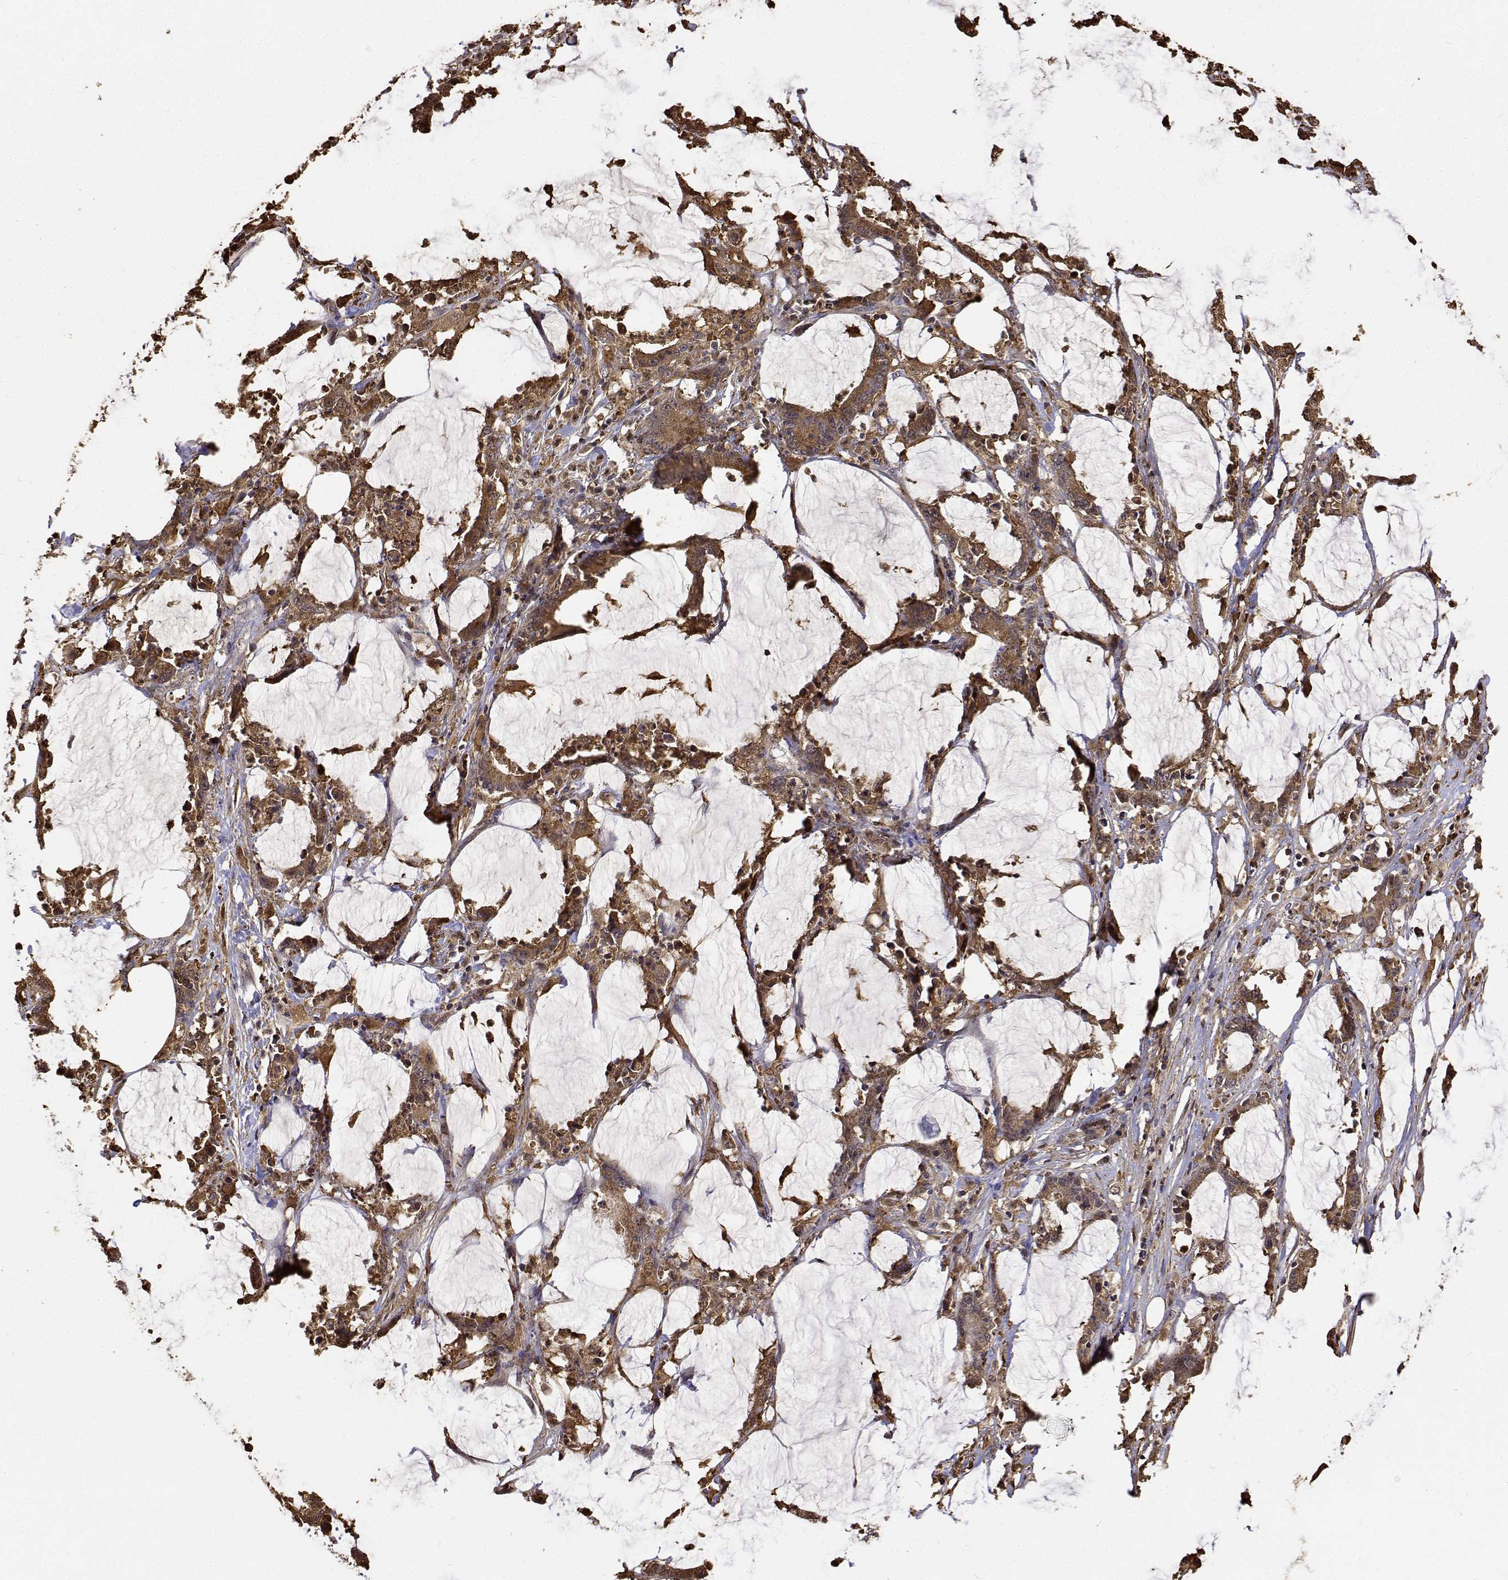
{"staining": {"intensity": "moderate", "quantity": ">75%", "location": "cytoplasmic/membranous"}, "tissue": "stomach cancer", "cell_type": "Tumor cells", "image_type": "cancer", "snomed": [{"axis": "morphology", "description": "Adenocarcinoma, NOS"}, {"axis": "topography", "description": "Stomach, upper"}], "caption": "An immunohistochemistry histopathology image of neoplastic tissue is shown. Protein staining in brown shows moderate cytoplasmic/membranous positivity in stomach cancer within tumor cells. The staining was performed using DAB (3,3'-diaminobenzidine) to visualize the protein expression in brown, while the nuclei were stained in blue with hematoxylin (Magnification: 20x).", "gene": "PCID2", "patient": {"sex": "male", "age": 68}}